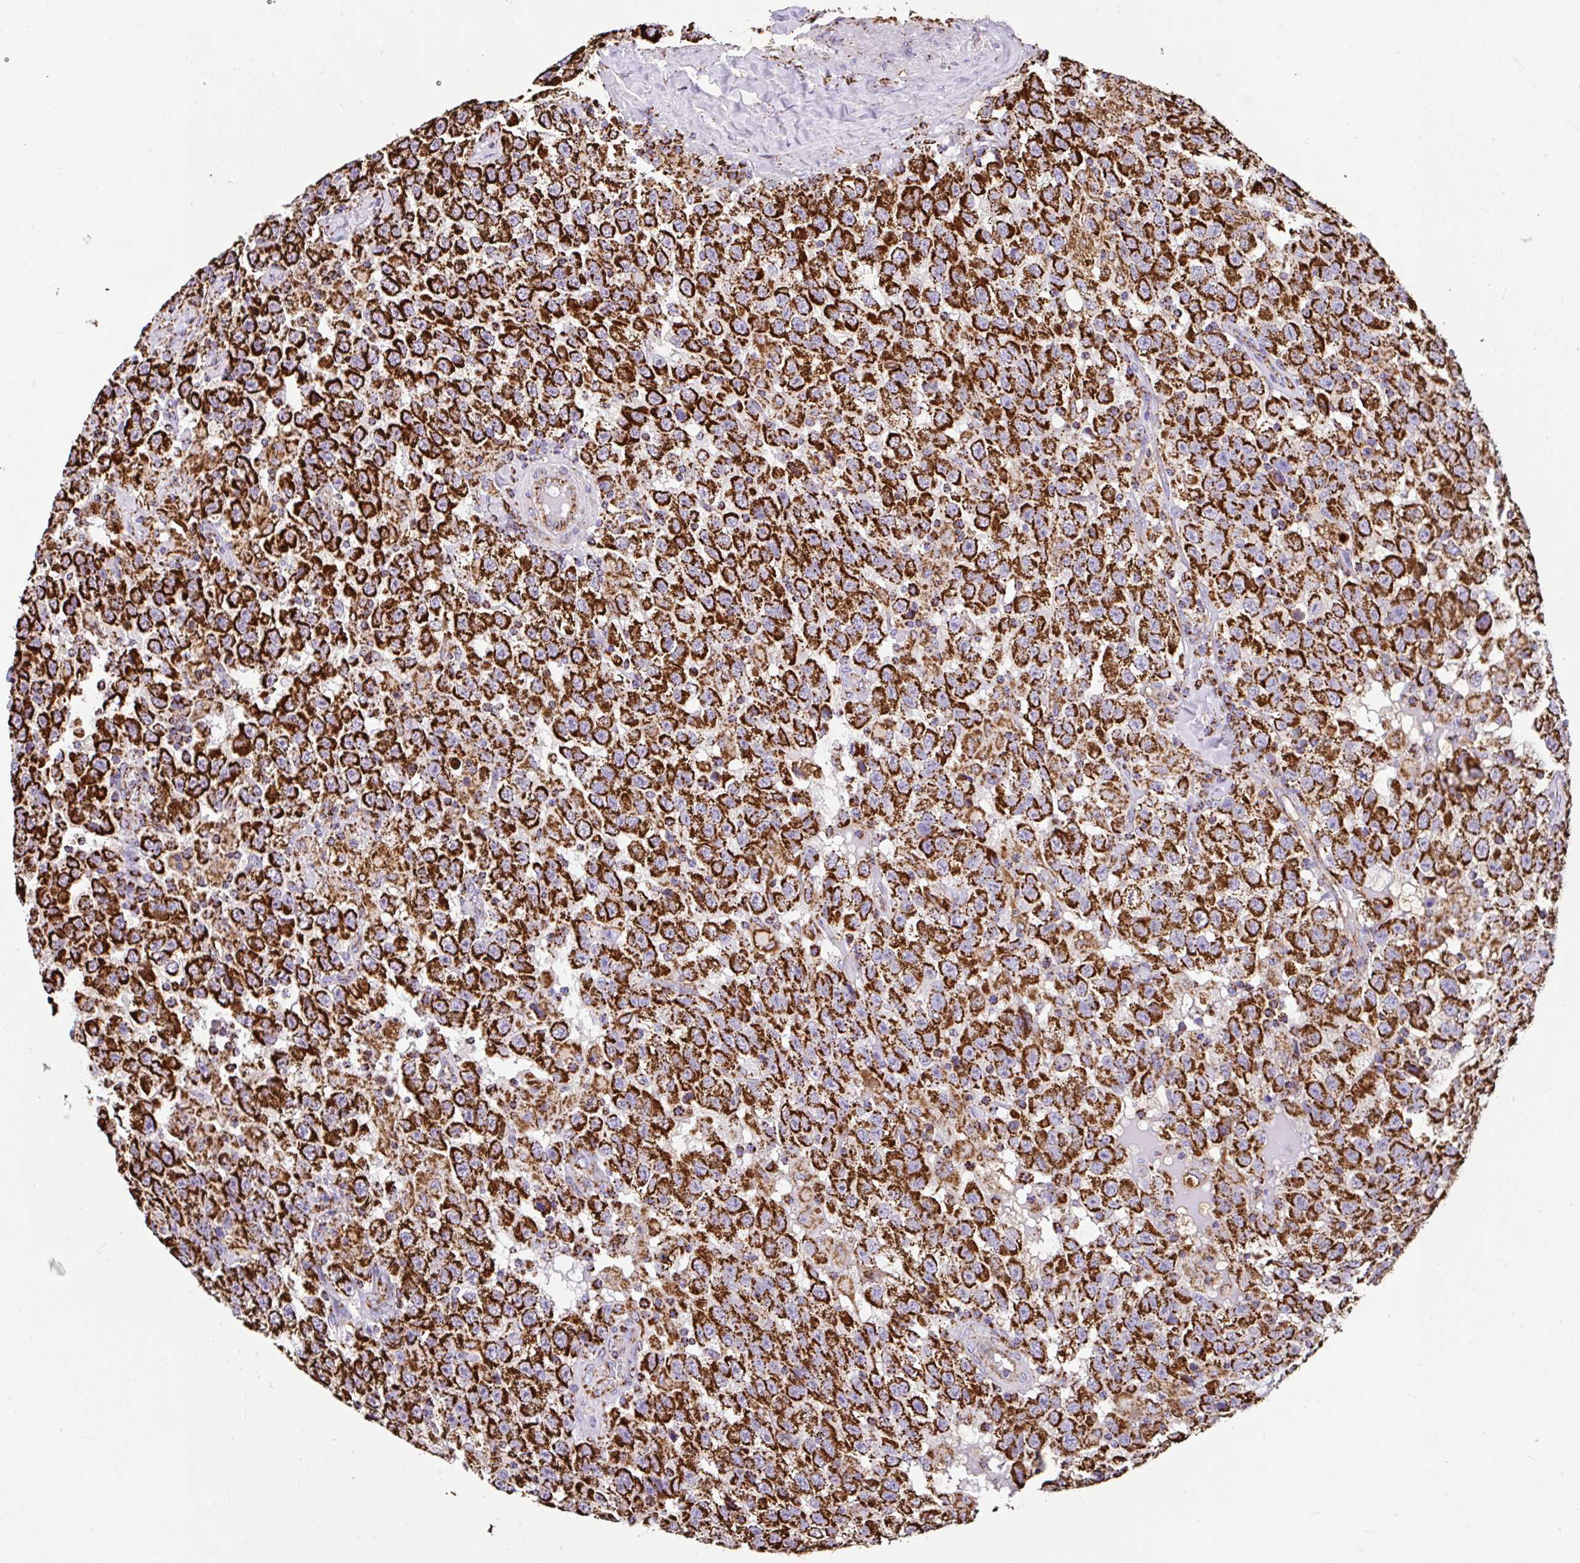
{"staining": {"intensity": "strong", "quantity": ">75%", "location": "cytoplasmic/membranous"}, "tissue": "testis cancer", "cell_type": "Tumor cells", "image_type": "cancer", "snomed": [{"axis": "morphology", "description": "Seminoma, NOS"}, {"axis": "topography", "description": "Testis"}], "caption": "Tumor cells demonstrate strong cytoplasmic/membranous expression in about >75% of cells in testis seminoma.", "gene": "ANKRD33B", "patient": {"sex": "male", "age": 41}}